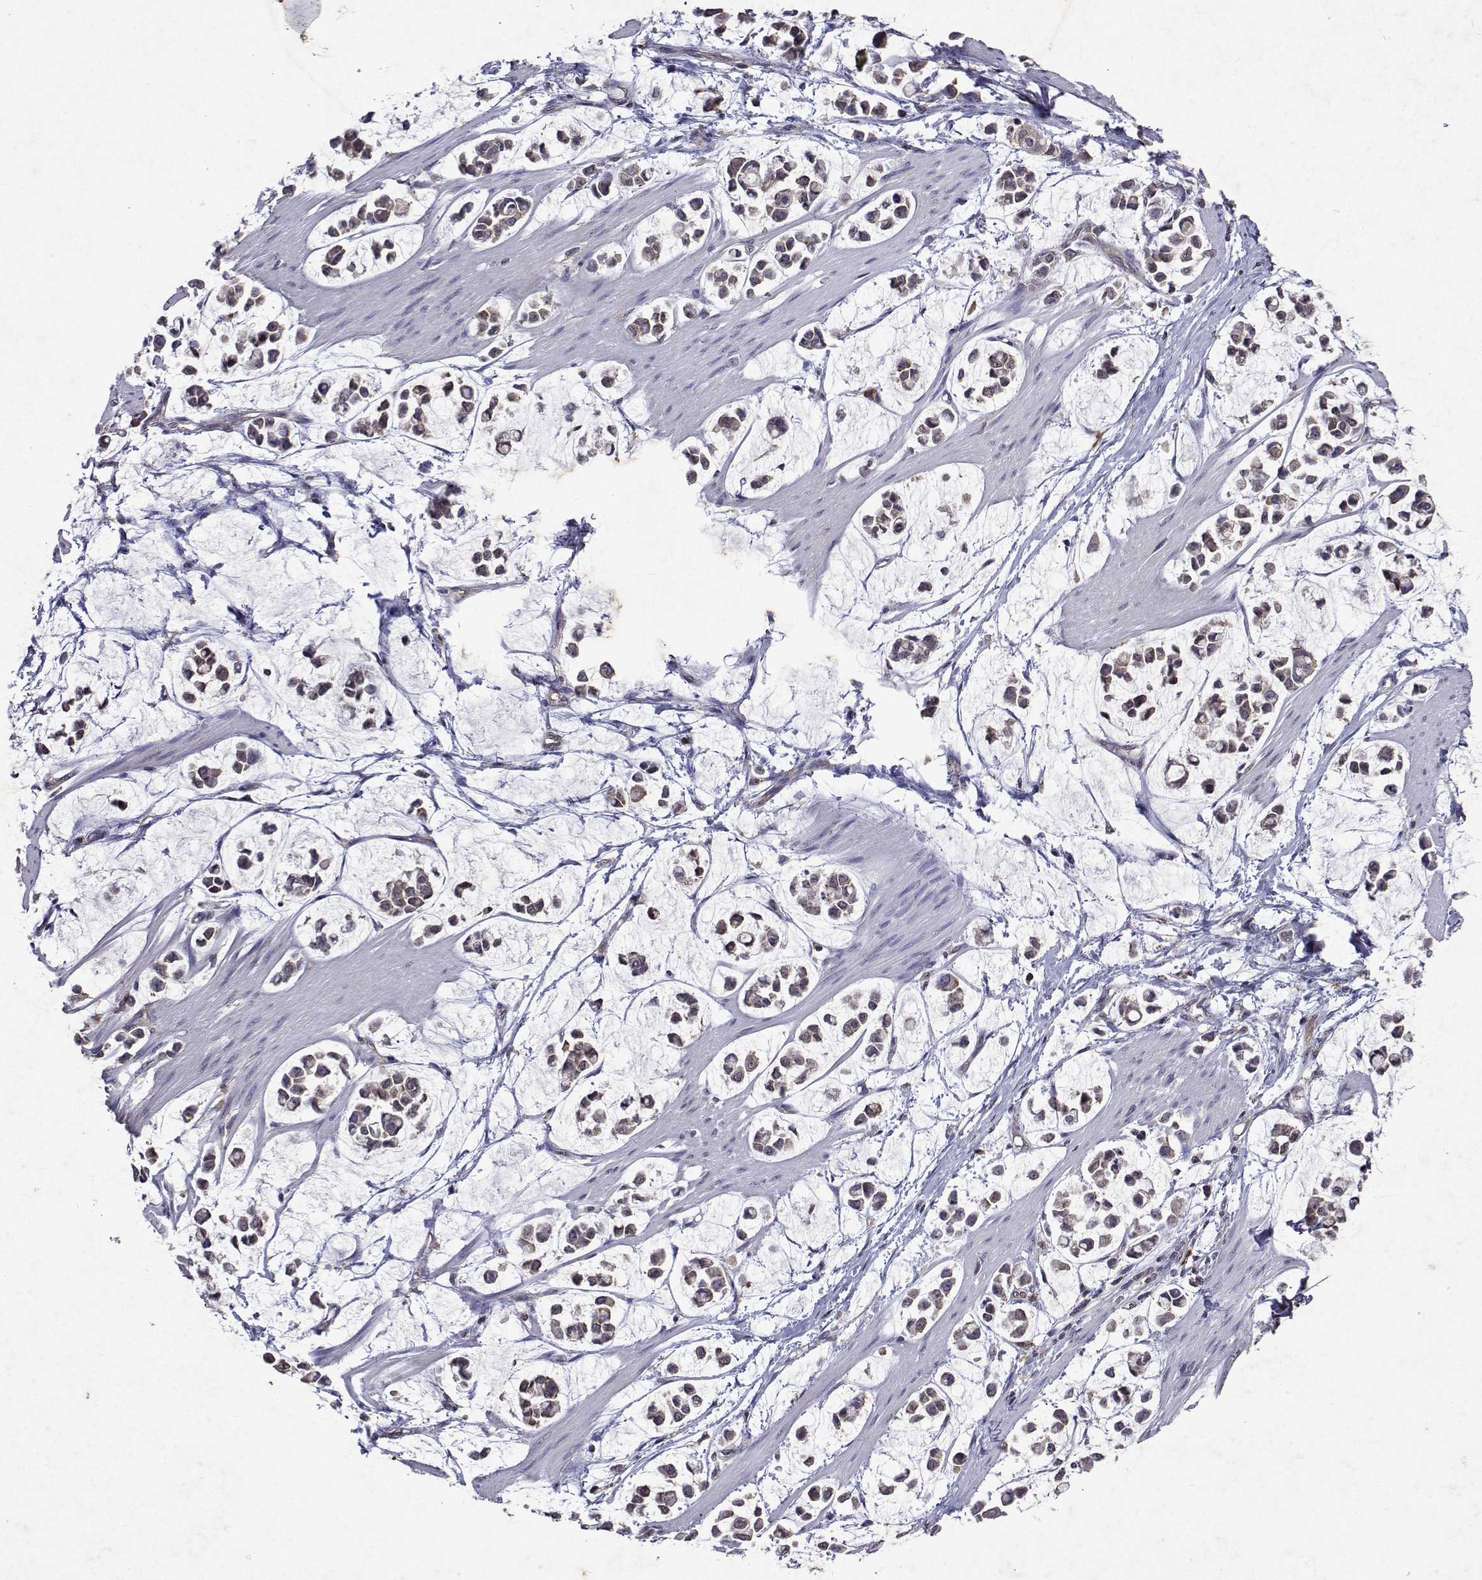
{"staining": {"intensity": "moderate", "quantity": ">75%", "location": "cytoplasmic/membranous,nuclear"}, "tissue": "stomach cancer", "cell_type": "Tumor cells", "image_type": "cancer", "snomed": [{"axis": "morphology", "description": "Adenocarcinoma, NOS"}, {"axis": "topography", "description": "Stomach"}], "caption": "High-magnification brightfield microscopy of stomach adenocarcinoma stained with DAB (3,3'-diaminobenzidine) (brown) and counterstained with hematoxylin (blue). tumor cells exhibit moderate cytoplasmic/membranous and nuclear positivity is identified in approximately>75% of cells.", "gene": "APAF1", "patient": {"sex": "male", "age": 82}}